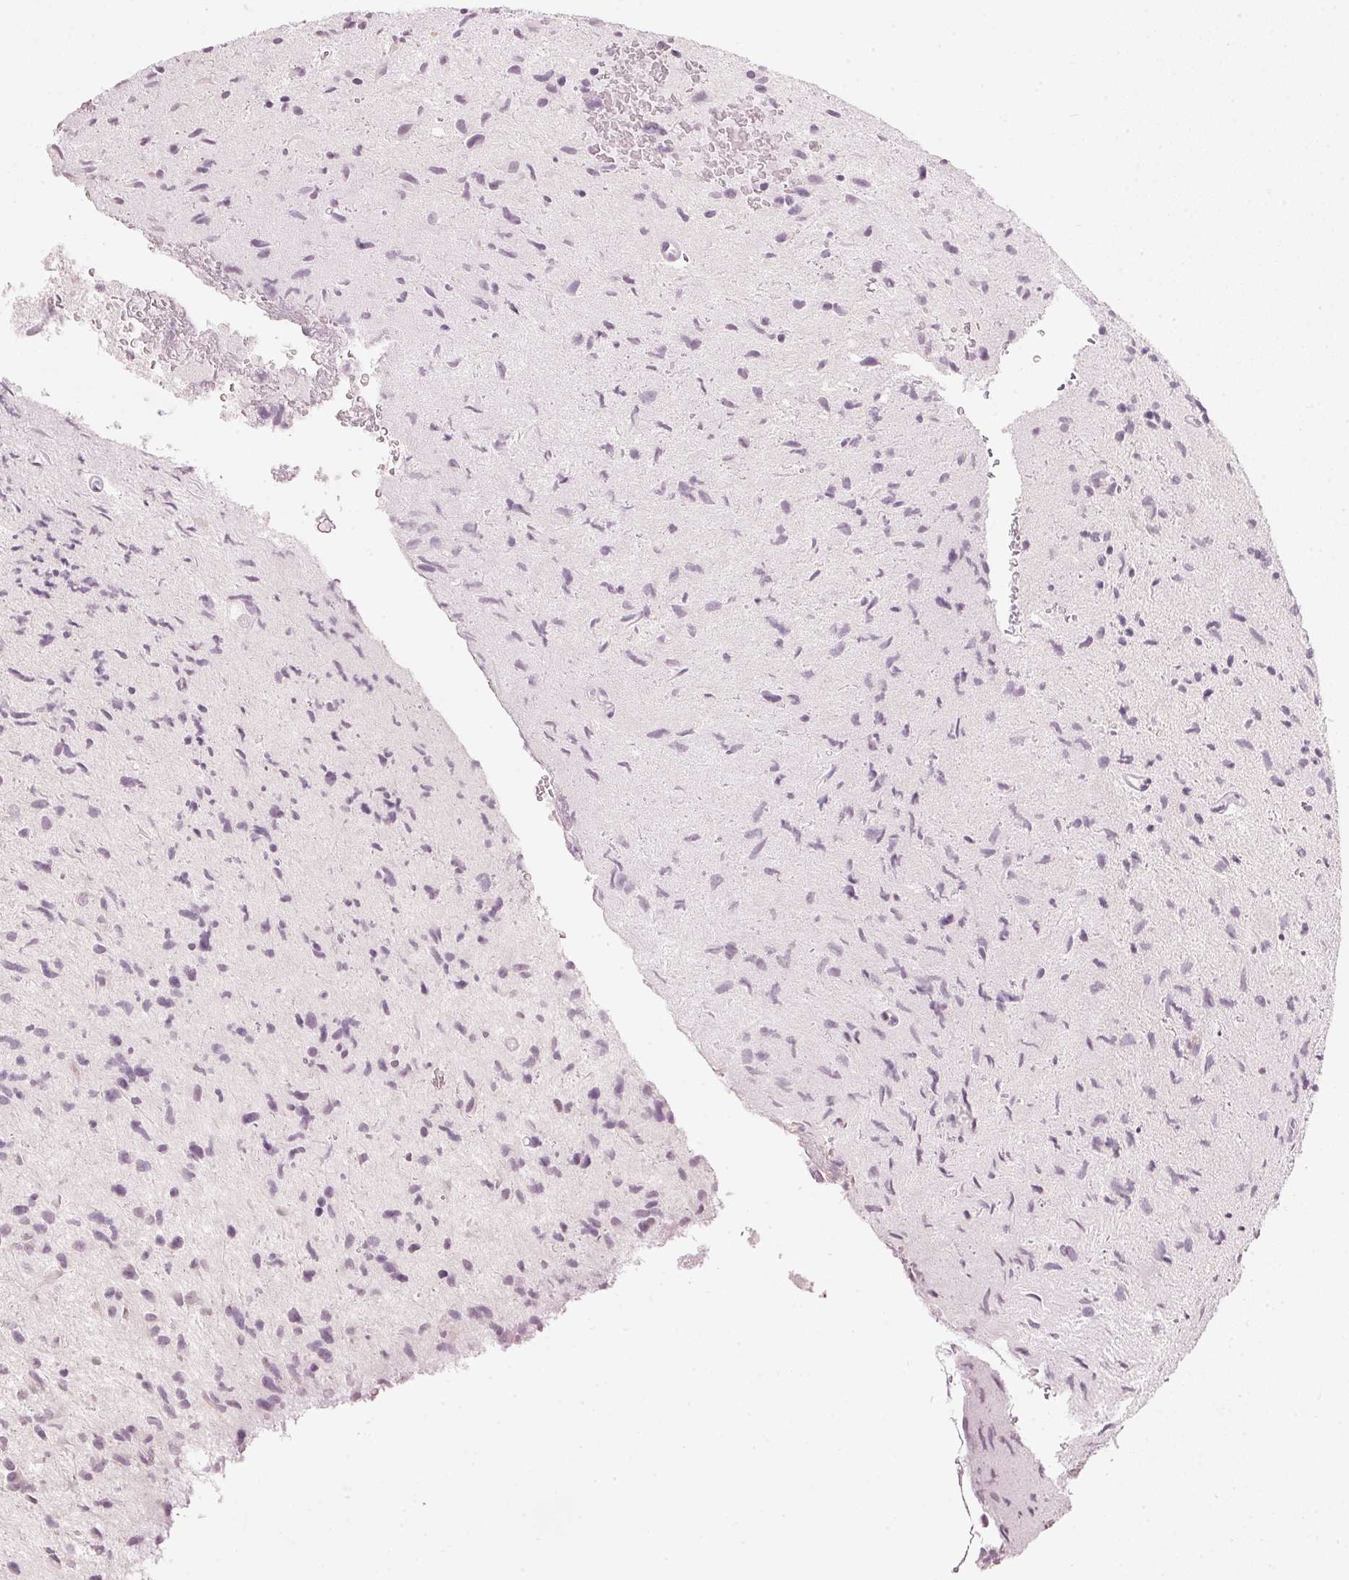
{"staining": {"intensity": "negative", "quantity": "none", "location": "none"}, "tissue": "glioma", "cell_type": "Tumor cells", "image_type": "cancer", "snomed": [{"axis": "morphology", "description": "Glioma, malignant, High grade"}, {"axis": "topography", "description": "Brain"}], "caption": "Glioma was stained to show a protein in brown. There is no significant positivity in tumor cells. (Brightfield microscopy of DAB immunohistochemistry at high magnification).", "gene": "SFRP4", "patient": {"sex": "male", "age": 54}}